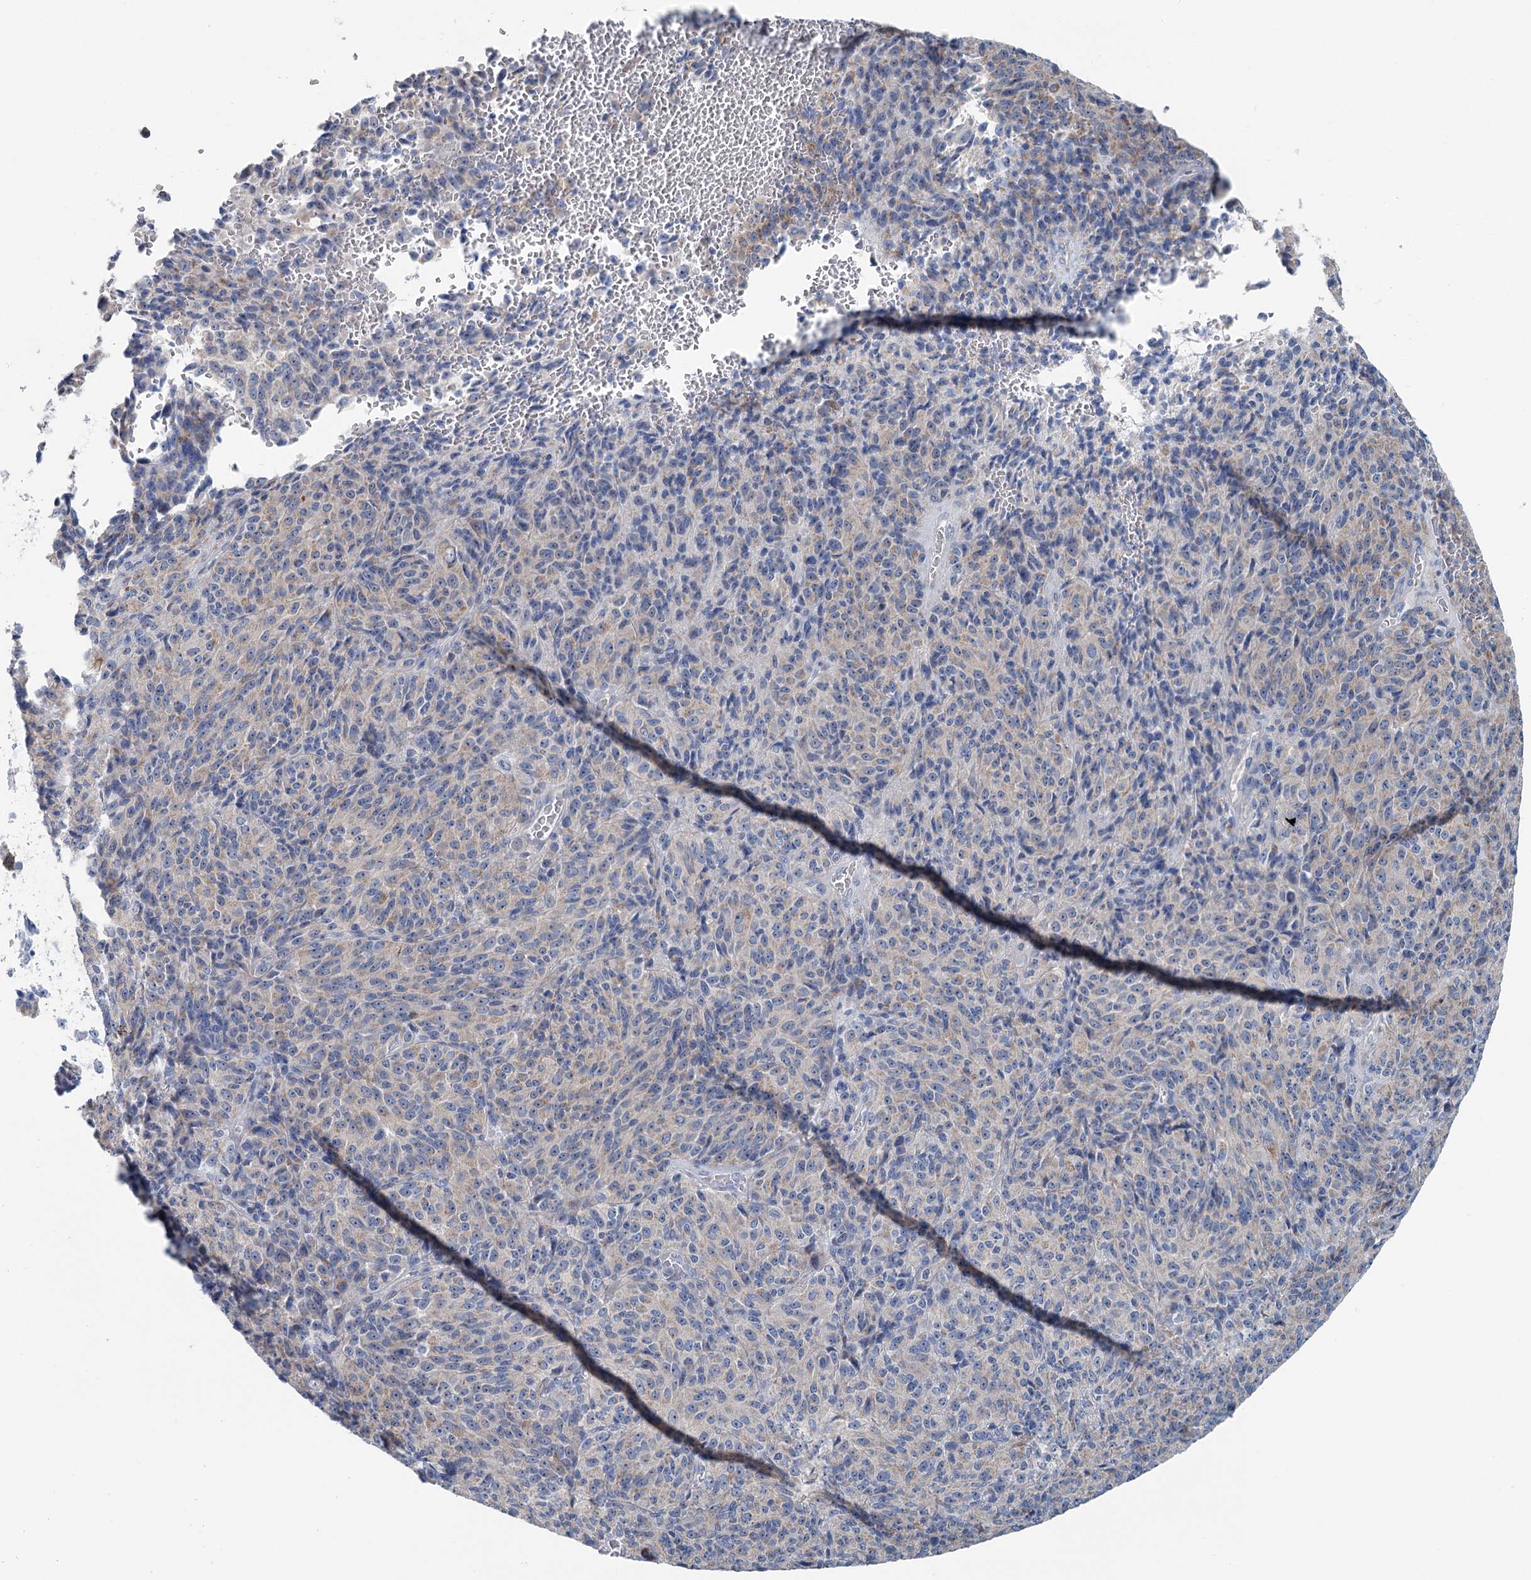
{"staining": {"intensity": "negative", "quantity": "none", "location": "none"}, "tissue": "melanoma", "cell_type": "Tumor cells", "image_type": "cancer", "snomed": [{"axis": "morphology", "description": "Malignant melanoma, Metastatic site"}, {"axis": "topography", "description": "Brain"}], "caption": "Tumor cells show no significant protein staining in melanoma. The staining is performed using DAB brown chromogen with nuclei counter-stained in using hematoxylin.", "gene": "MARK2", "patient": {"sex": "female", "age": 56}}